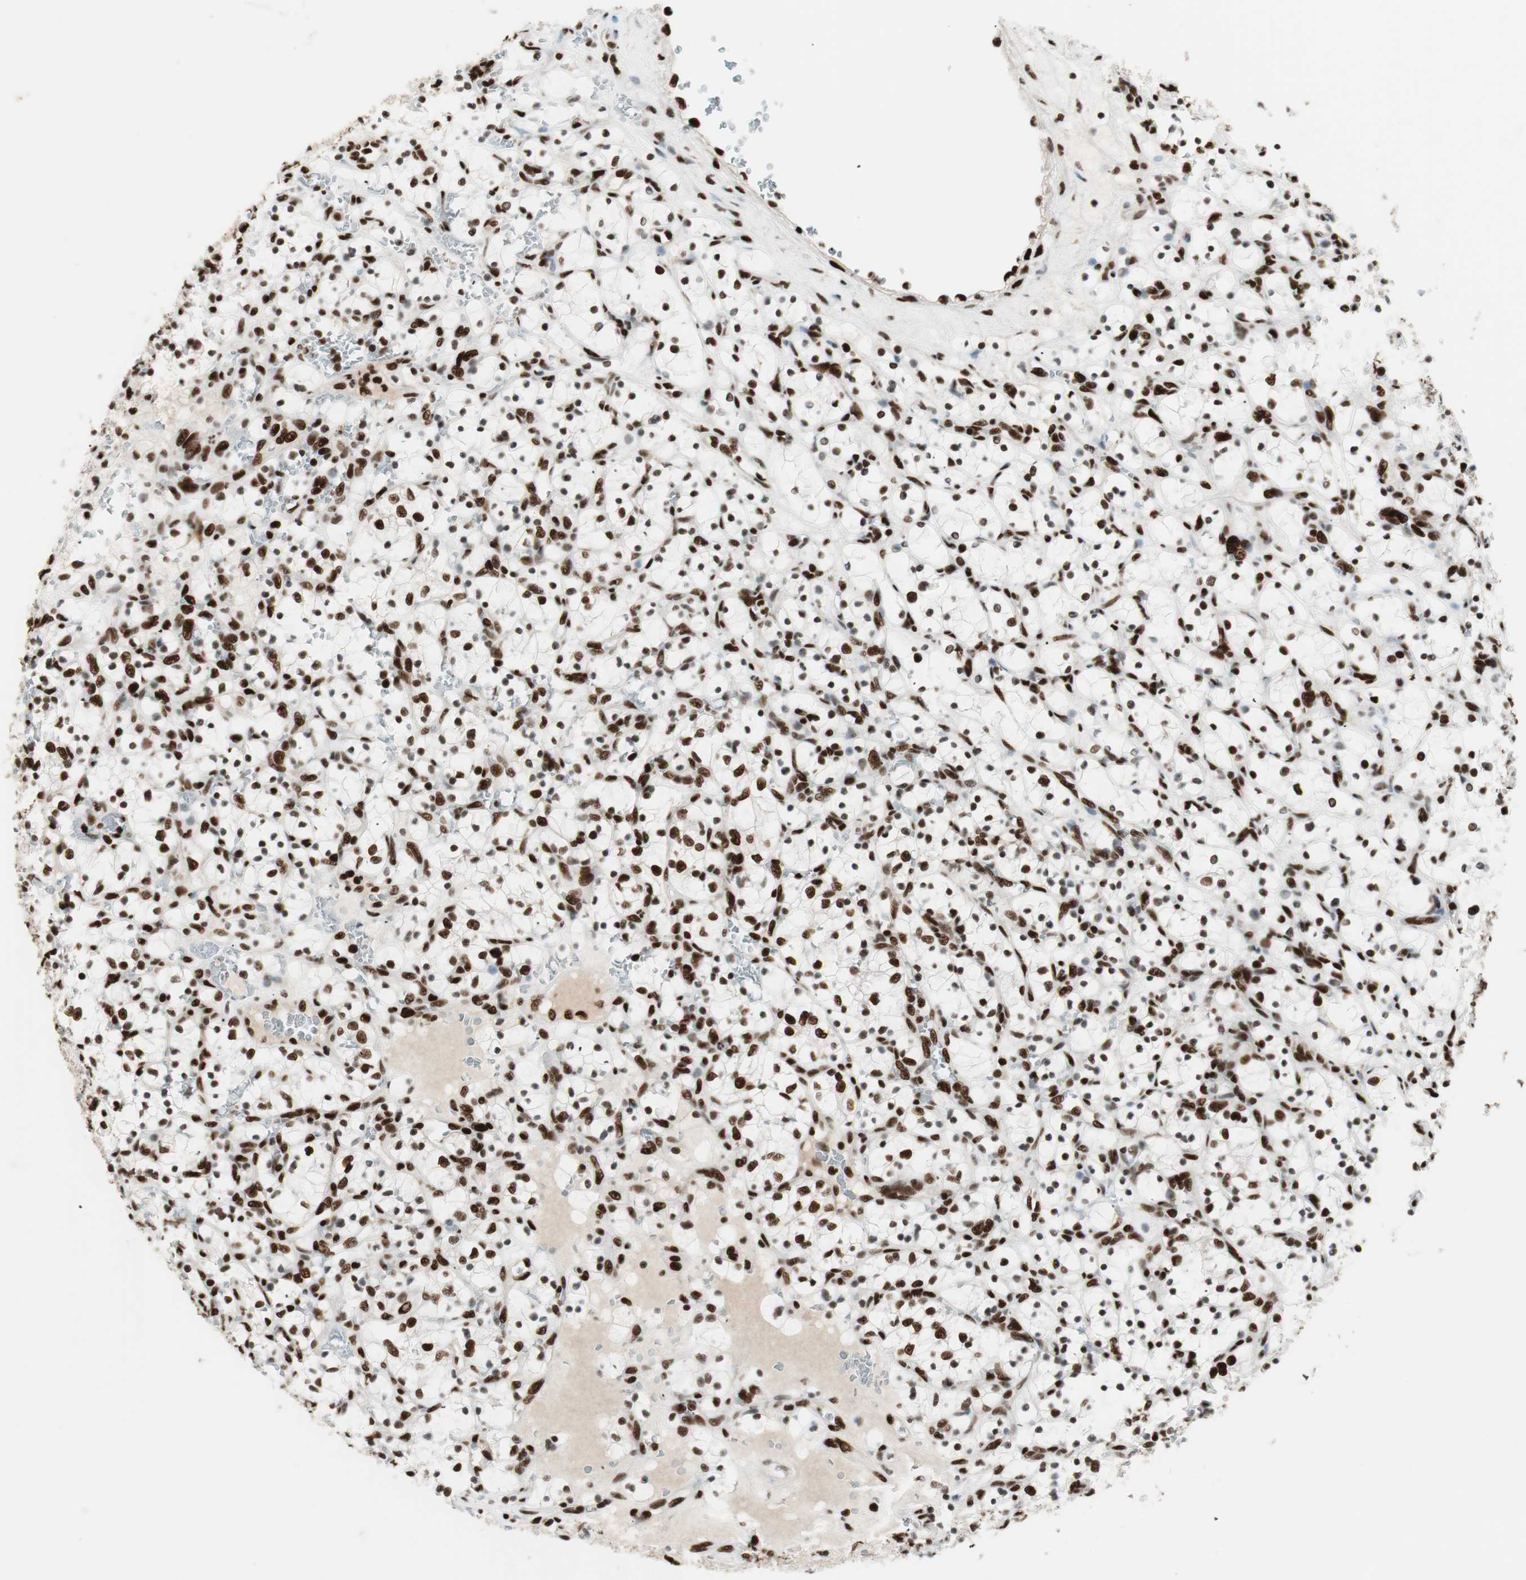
{"staining": {"intensity": "strong", "quantity": ">75%", "location": "nuclear"}, "tissue": "renal cancer", "cell_type": "Tumor cells", "image_type": "cancer", "snomed": [{"axis": "morphology", "description": "Adenocarcinoma, NOS"}, {"axis": "topography", "description": "Kidney"}], "caption": "DAB (3,3'-diaminobenzidine) immunohistochemical staining of renal cancer (adenocarcinoma) exhibits strong nuclear protein positivity in about >75% of tumor cells.", "gene": "PSME3", "patient": {"sex": "female", "age": 69}}